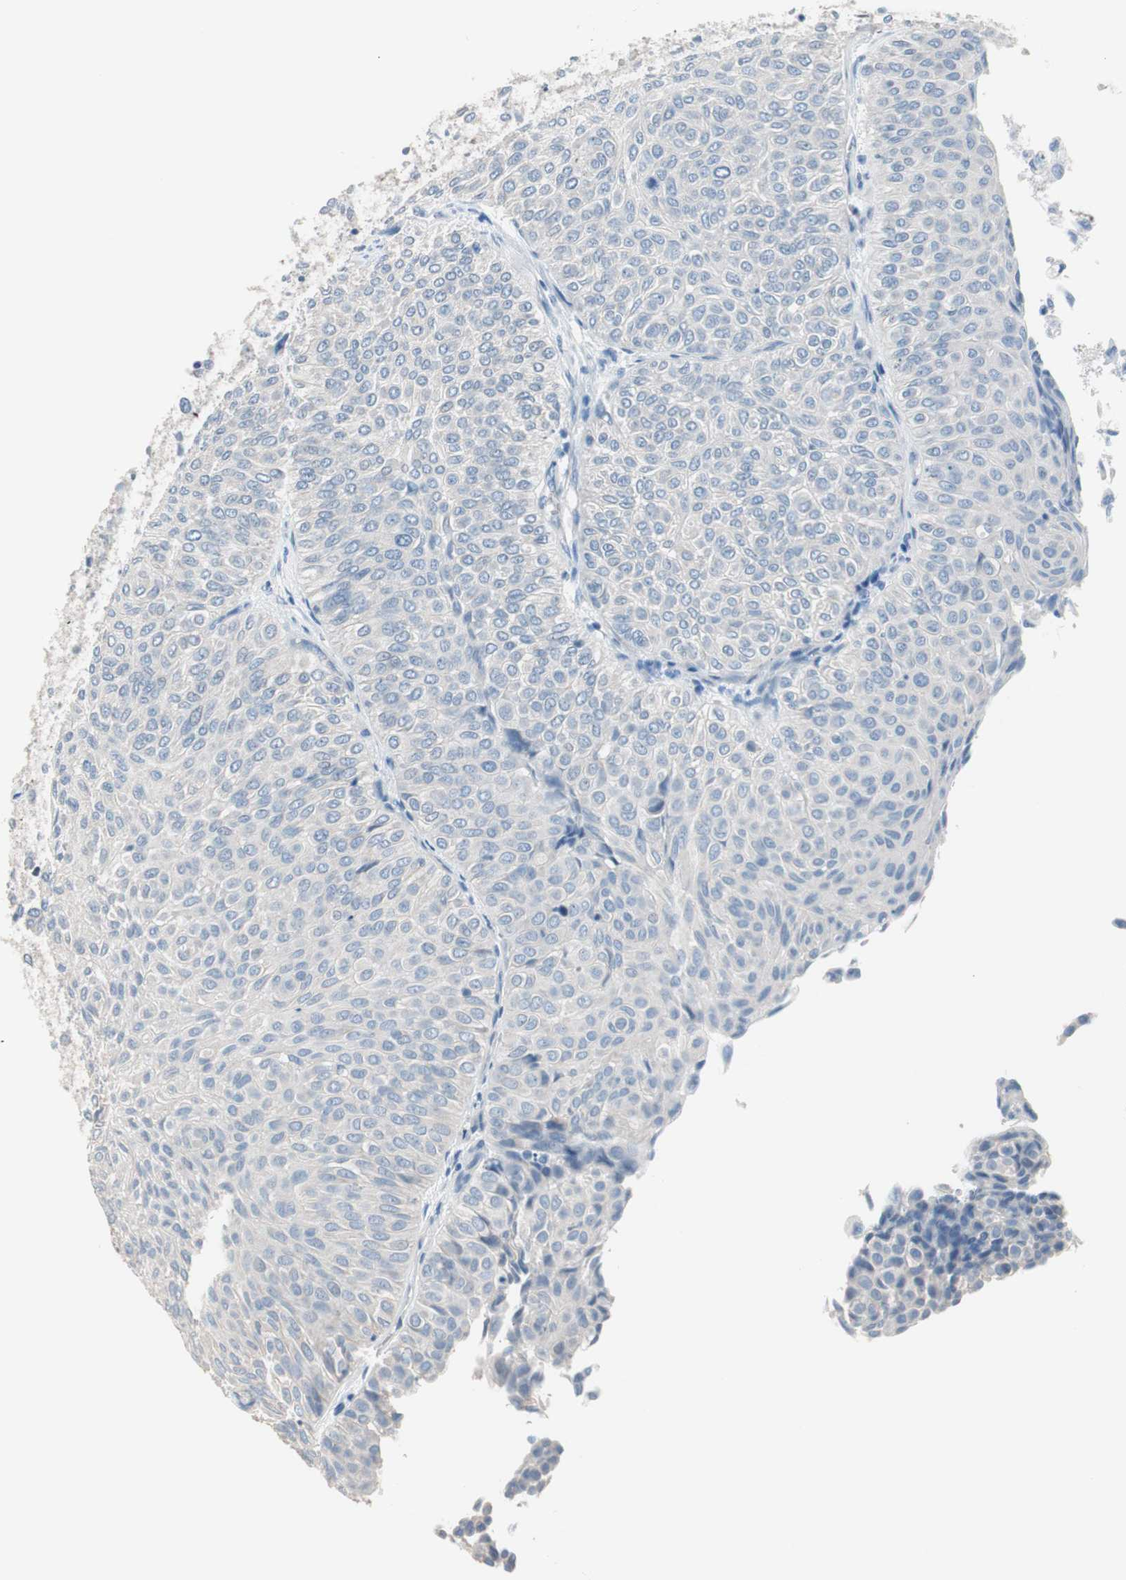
{"staining": {"intensity": "negative", "quantity": "none", "location": "none"}, "tissue": "urothelial cancer", "cell_type": "Tumor cells", "image_type": "cancer", "snomed": [{"axis": "morphology", "description": "Urothelial carcinoma, Low grade"}, {"axis": "topography", "description": "Urinary bladder"}], "caption": "Tumor cells show no significant staining in urothelial cancer. (DAB immunohistochemistry (IHC) with hematoxylin counter stain).", "gene": "VIL1", "patient": {"sex": "male", "age": 78}}